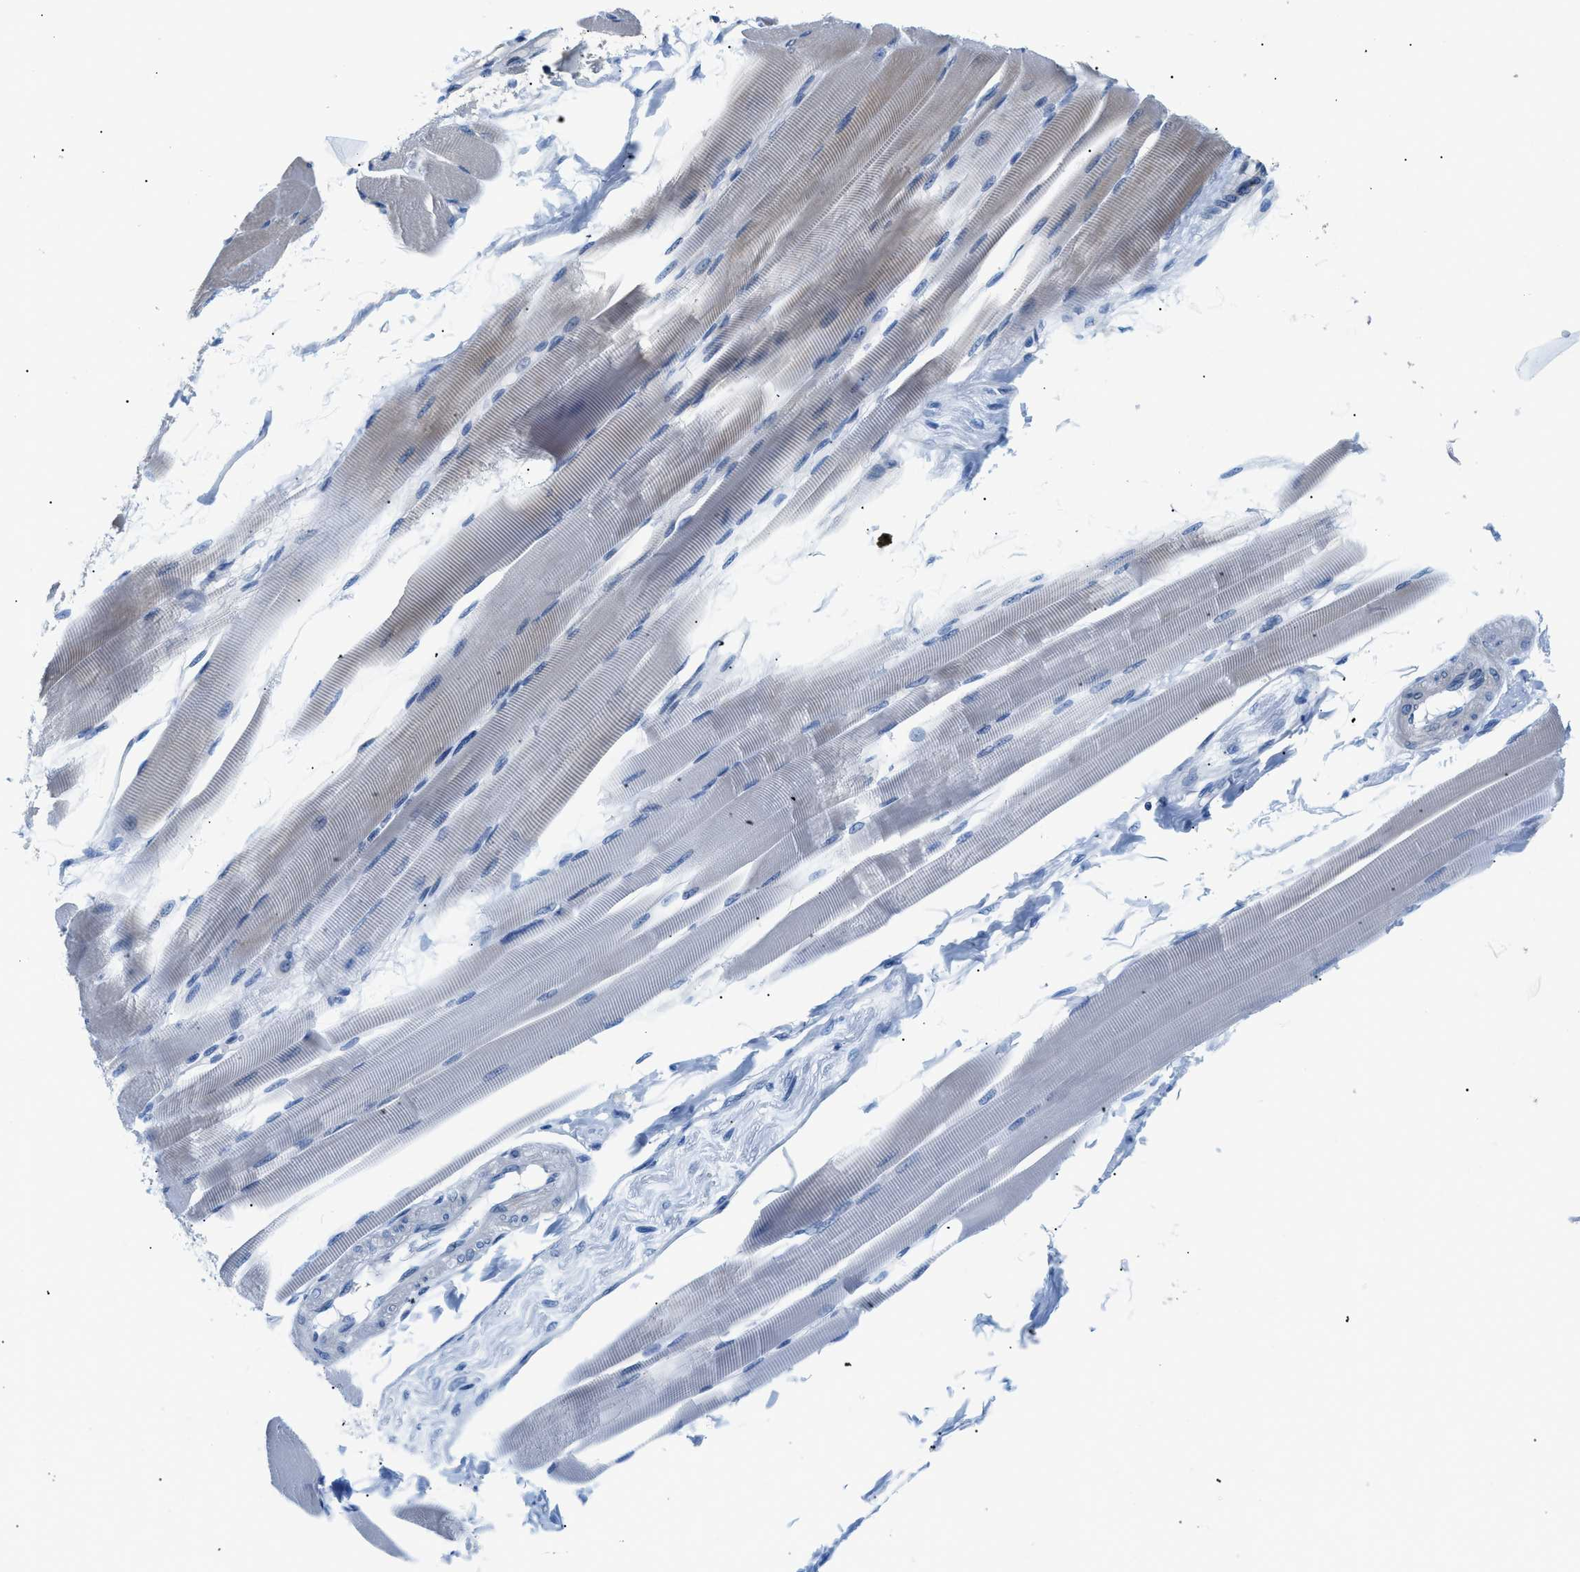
{"staining": {"intensity": "moderate", "quantity": "<25%", "location": "cytoplasmic/membranous"}, "tissue": "skeletal muscle", "cell_type": "Myocytes", "image_type": "normal", "snomed": [{"axis": "morphology", "description": "Normal tissue, NOS"}, {"axis": "topography", "description": "Skeletal muscle"}, {"axis": "topography", "description": "Peripheral nerve tissue"}], "caption": "Skeletal muscle stained with IHC exhibits moderate cytoplasmic/membranous positivity in about <25% of myocytes. Immunohistochemistry (ihc) stains the protein of interest in brown and the nuclei are stained blue.", "gene": "FDCSP", "patient": {"sex": "female", "age": 84}}